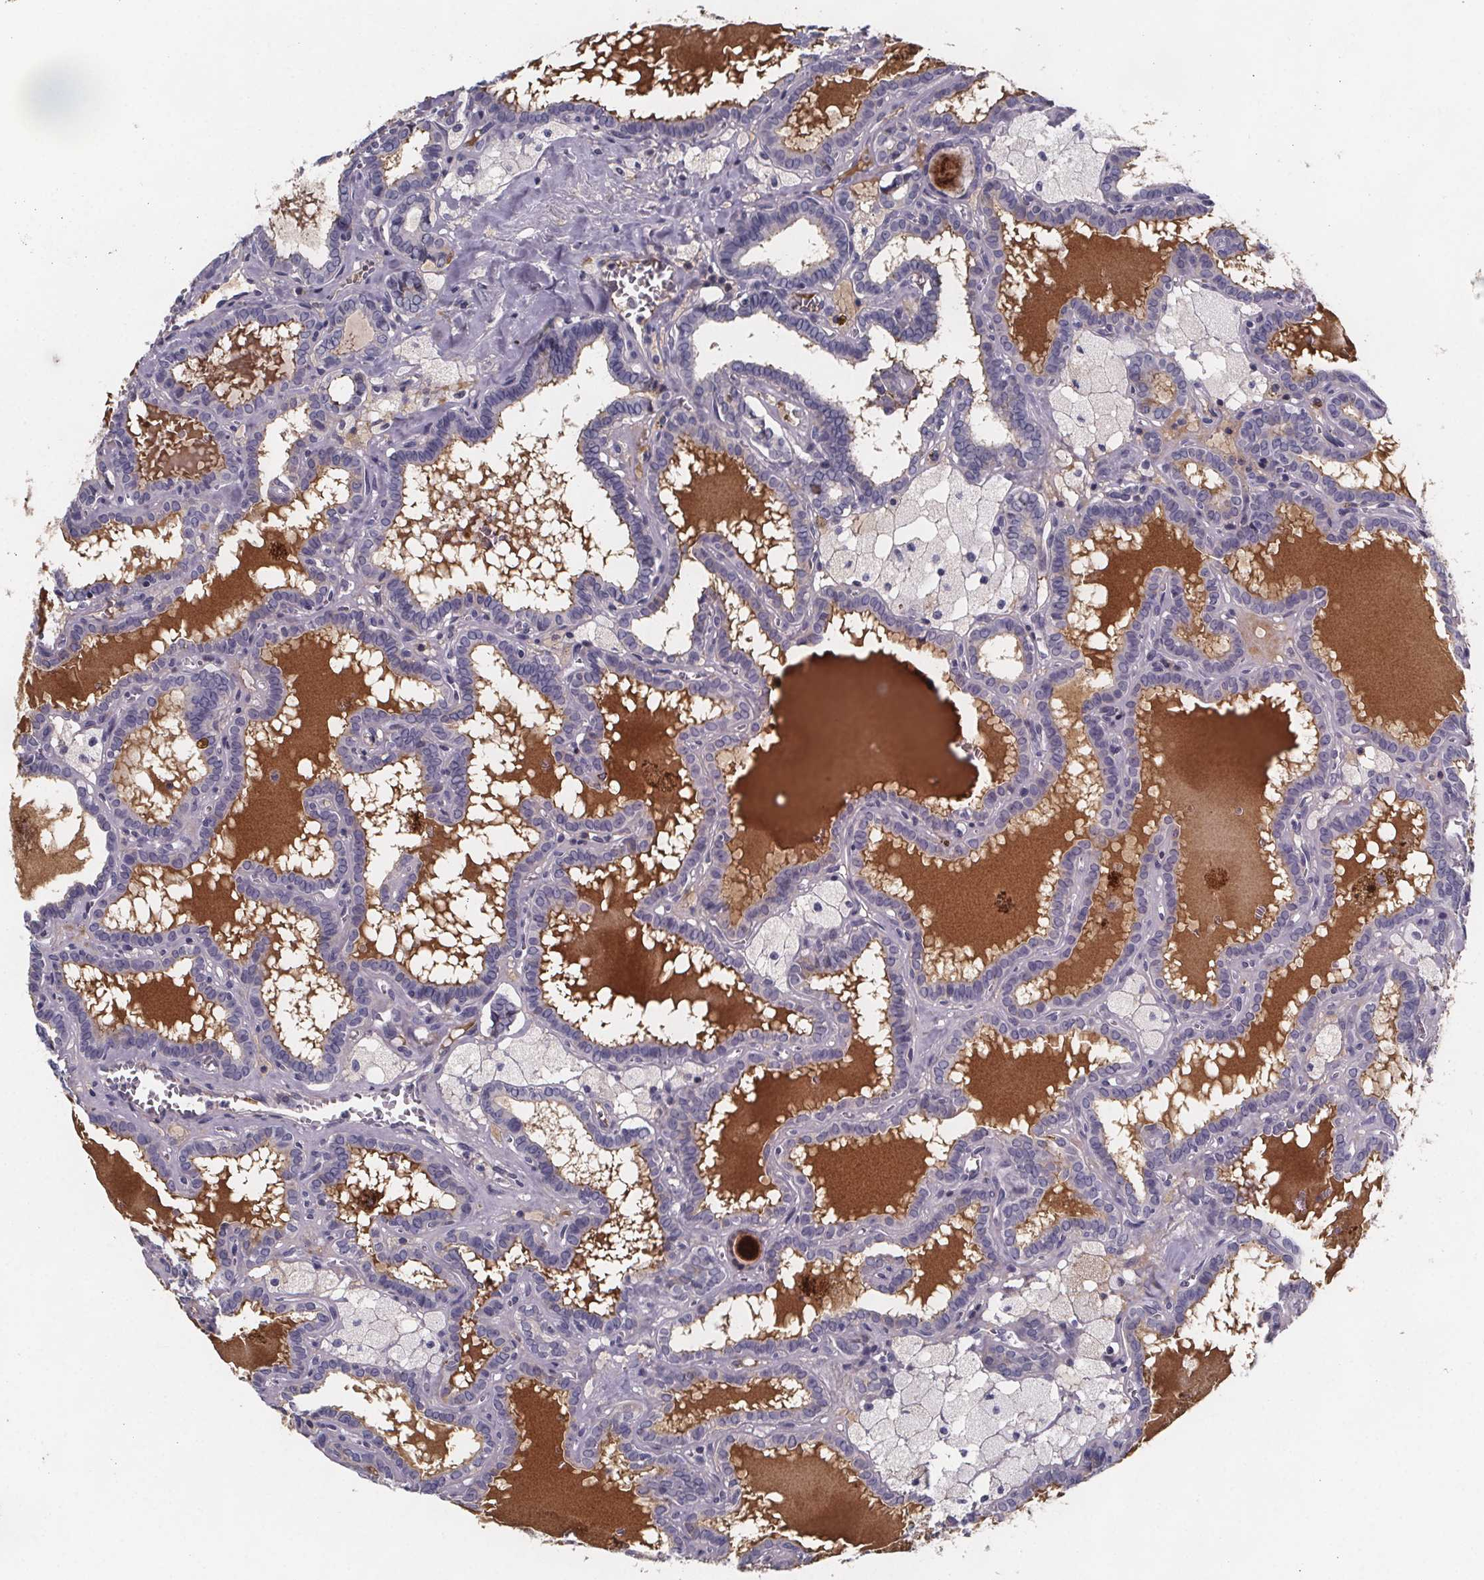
{"staining": {"intensity": "negative", "quantity": "none", "location": "none"}, "tissue": "thyroid cancer", "cell_type": "Tumor cells", "image_type": "cancer", "snomed": [{"axis": "morphology", "description": "Papillary adenocarcinoma, NOS"}, {"axis": "topography", "description": "Thyroid gland"}], "caption": "This histopathology image is of thyroid cancer stained with IHC to label a protein in brown with the nuclei are counter-stained blue. There is no positivity in tumor cells.", "gene": "PAH", "patient": {"sex": "female", "age": 39}}